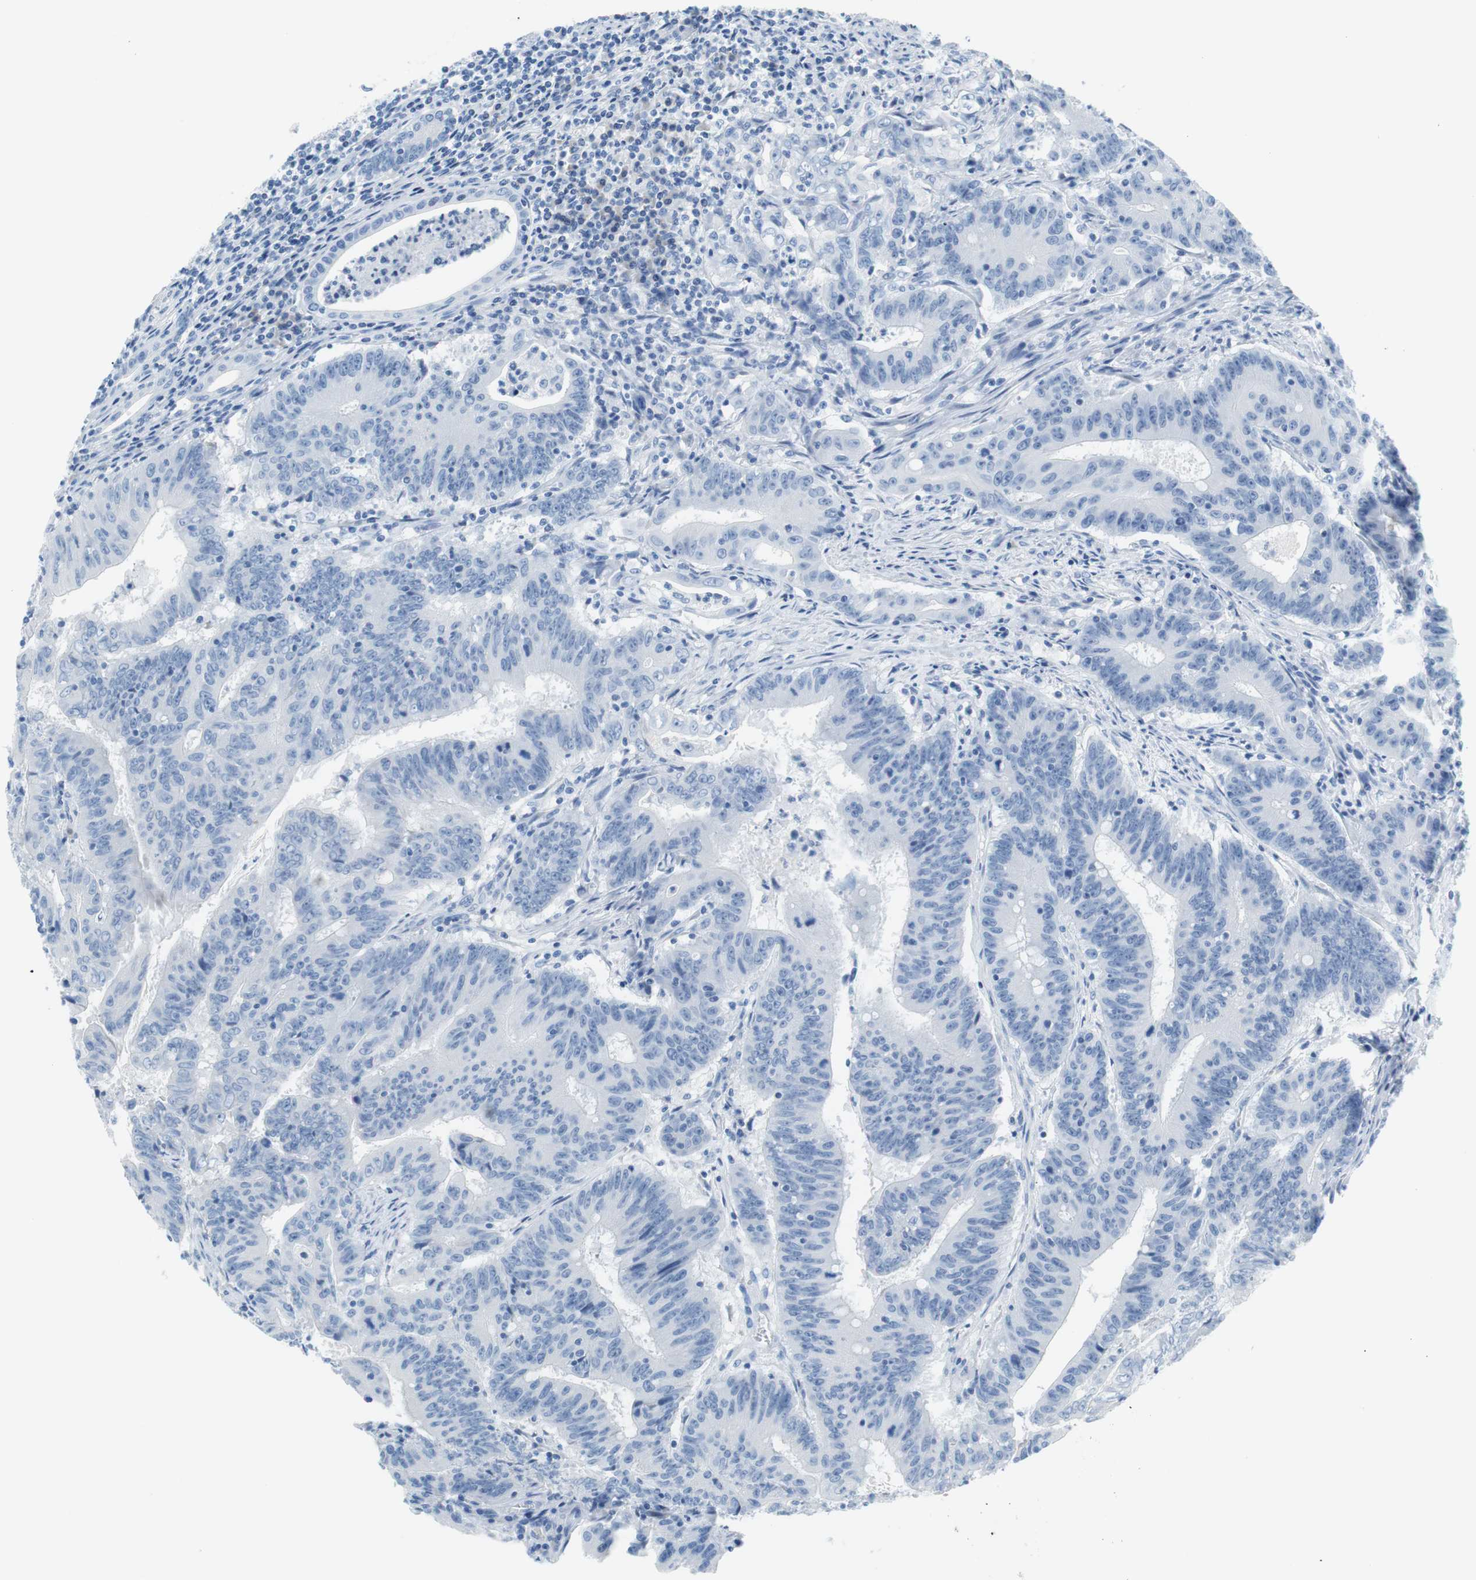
{"staining": {"intensity": "negative", "quantity": "none", "location": "none"}, "tissue": "colorectal cancer", "cell_type": "Tumor cells", "image_type": "cancer", "snomed": [{"axis": "morphology", "description": "Adenocarcinoma, NOS"}, {"axis": "topography", "description": "Colon"}], "caption": "A high-resolution histopathology image shows IHC staining of colorectal cancer, which demonstrates no significant positivity in tumor cells.", "gene": "MYH1", "patient": {"sex": "male", "age": 45}}